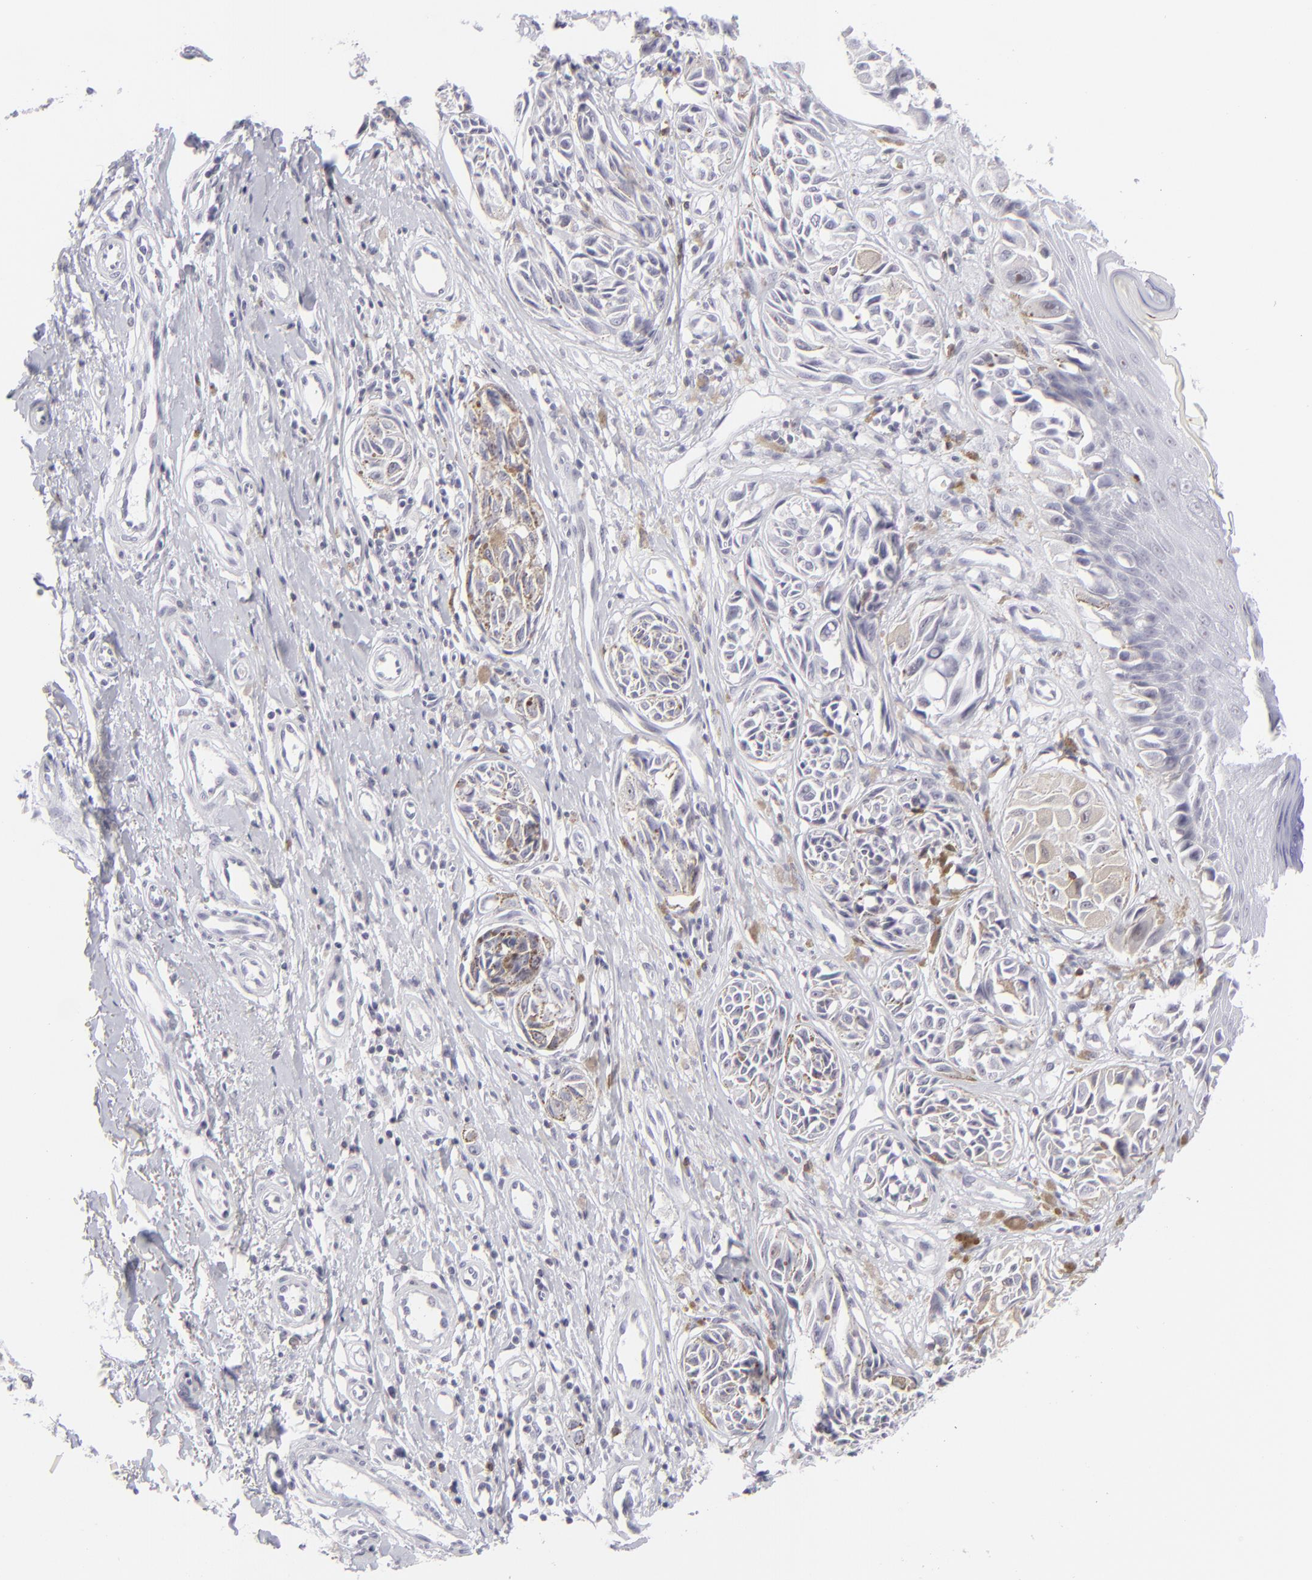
{"staining": {"intensity": "negative", "quantity": "none", "location": "none"}, "tissue": "melanoma", "cell_type": "Tumor cells", "image_type": "cancer", "snomed": [{"axis": "morphology", "description": "Malignant melanoma, NOS"}, {"axis": "topography", "description": "Skin"}], "caption": "Melanoma was stained to show a protein in brown. There is no significant positivity in tumor cells.", "gene": "CD7", "patient": {"sex": "male", "age": 67}}